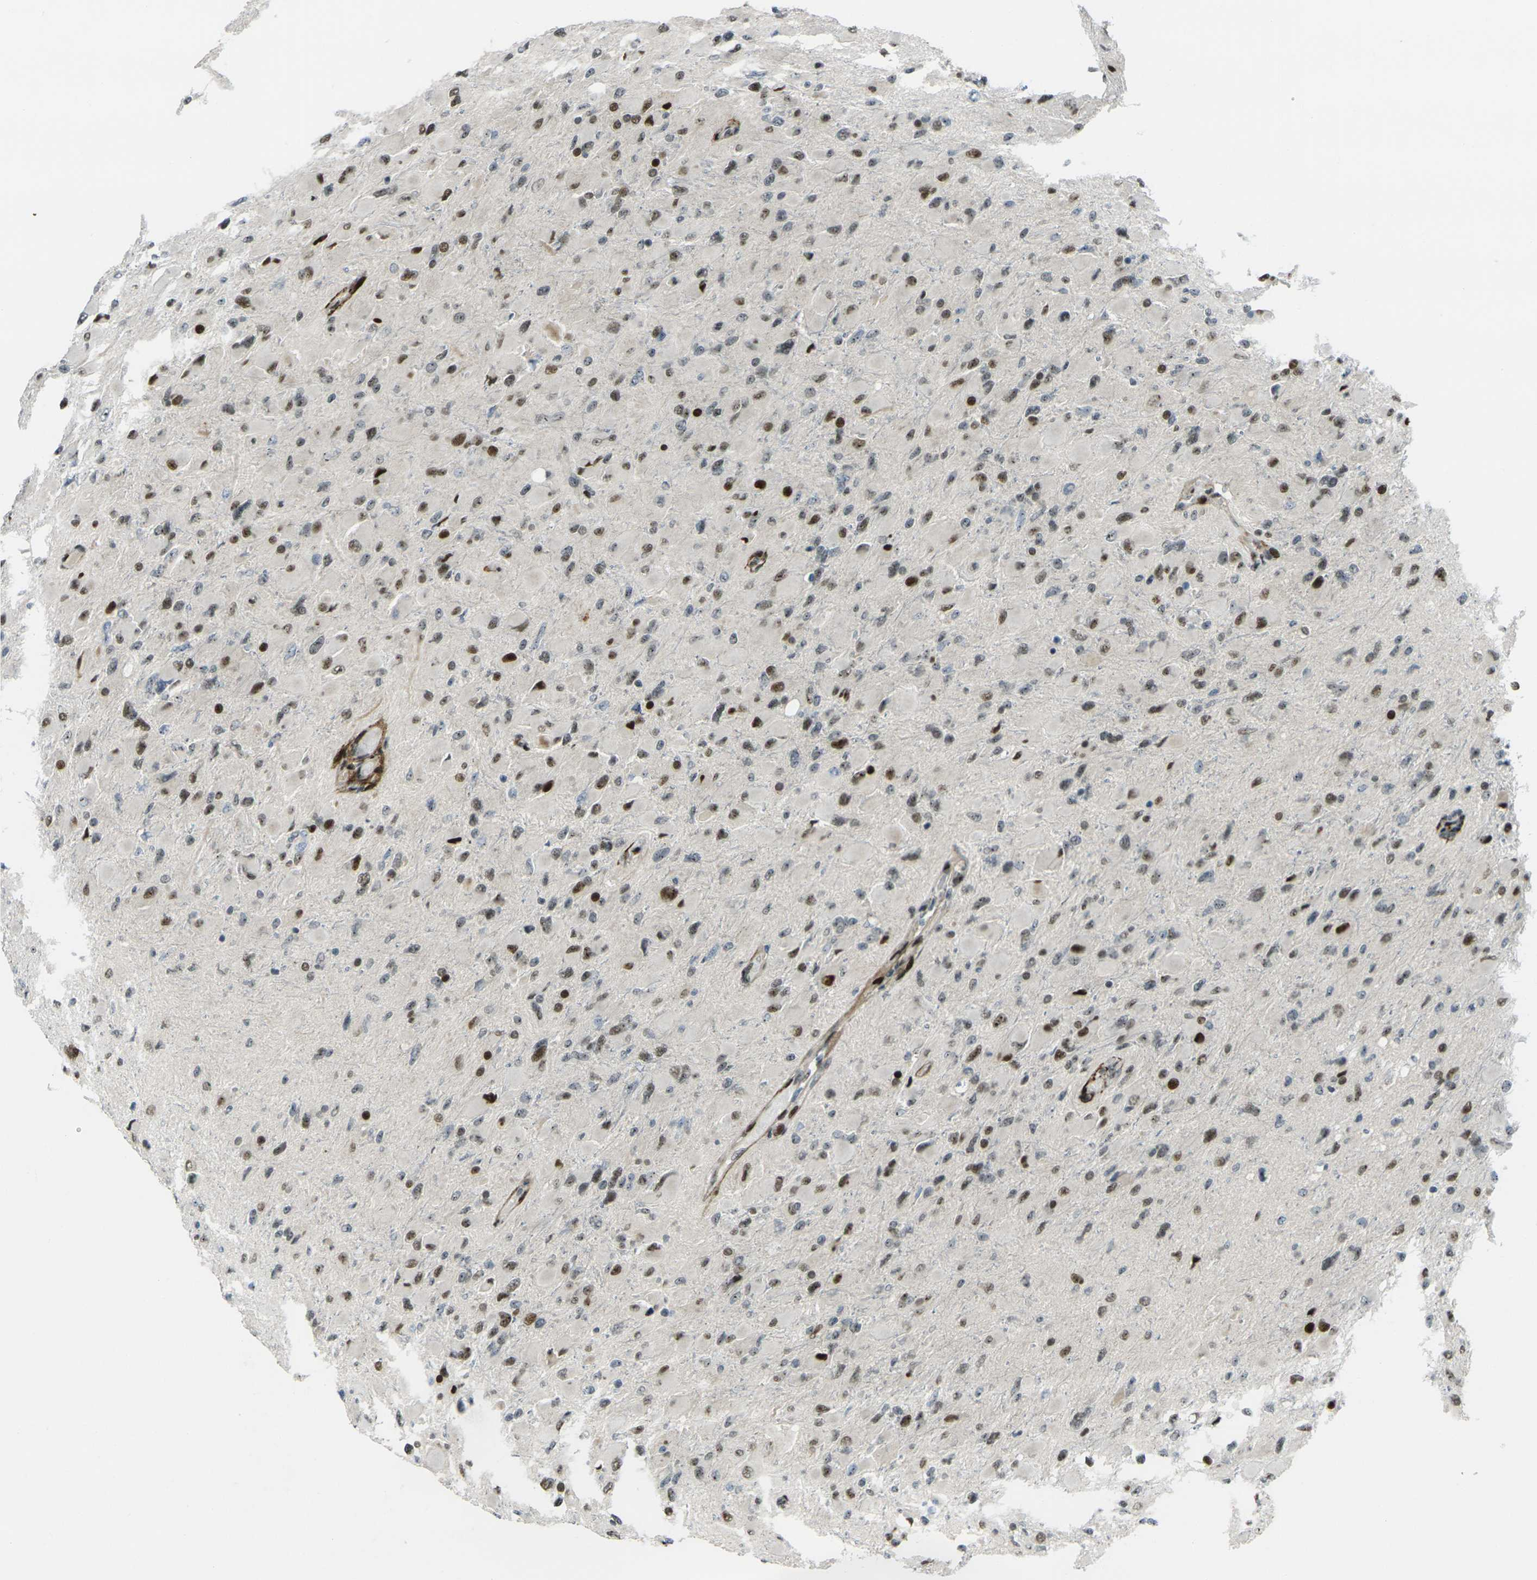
{"staining": {"intensity": "moderate", "quantity": "25%-75%", "location": "nuclear"}, "tissue": "glioma", "cell_type": "Tumor cells", "image_type": "cancer", "snomed": [{"axis": "morphology", "description": "Glioma, malignant, High grade"}, {"axis": "topography", "description": "Cerebral cortex"}], "caption": "Tumor cells demonstrate medium levels of moderate nuclear staining in about 25%-75% of cells in glioma. The staining was performed using DAB, with brown indicating positive protein expression. Nuclei are stained blue with hematoxylin.", "gene": "UBE2C", "patient": {"sex": "female", "age": 36}}